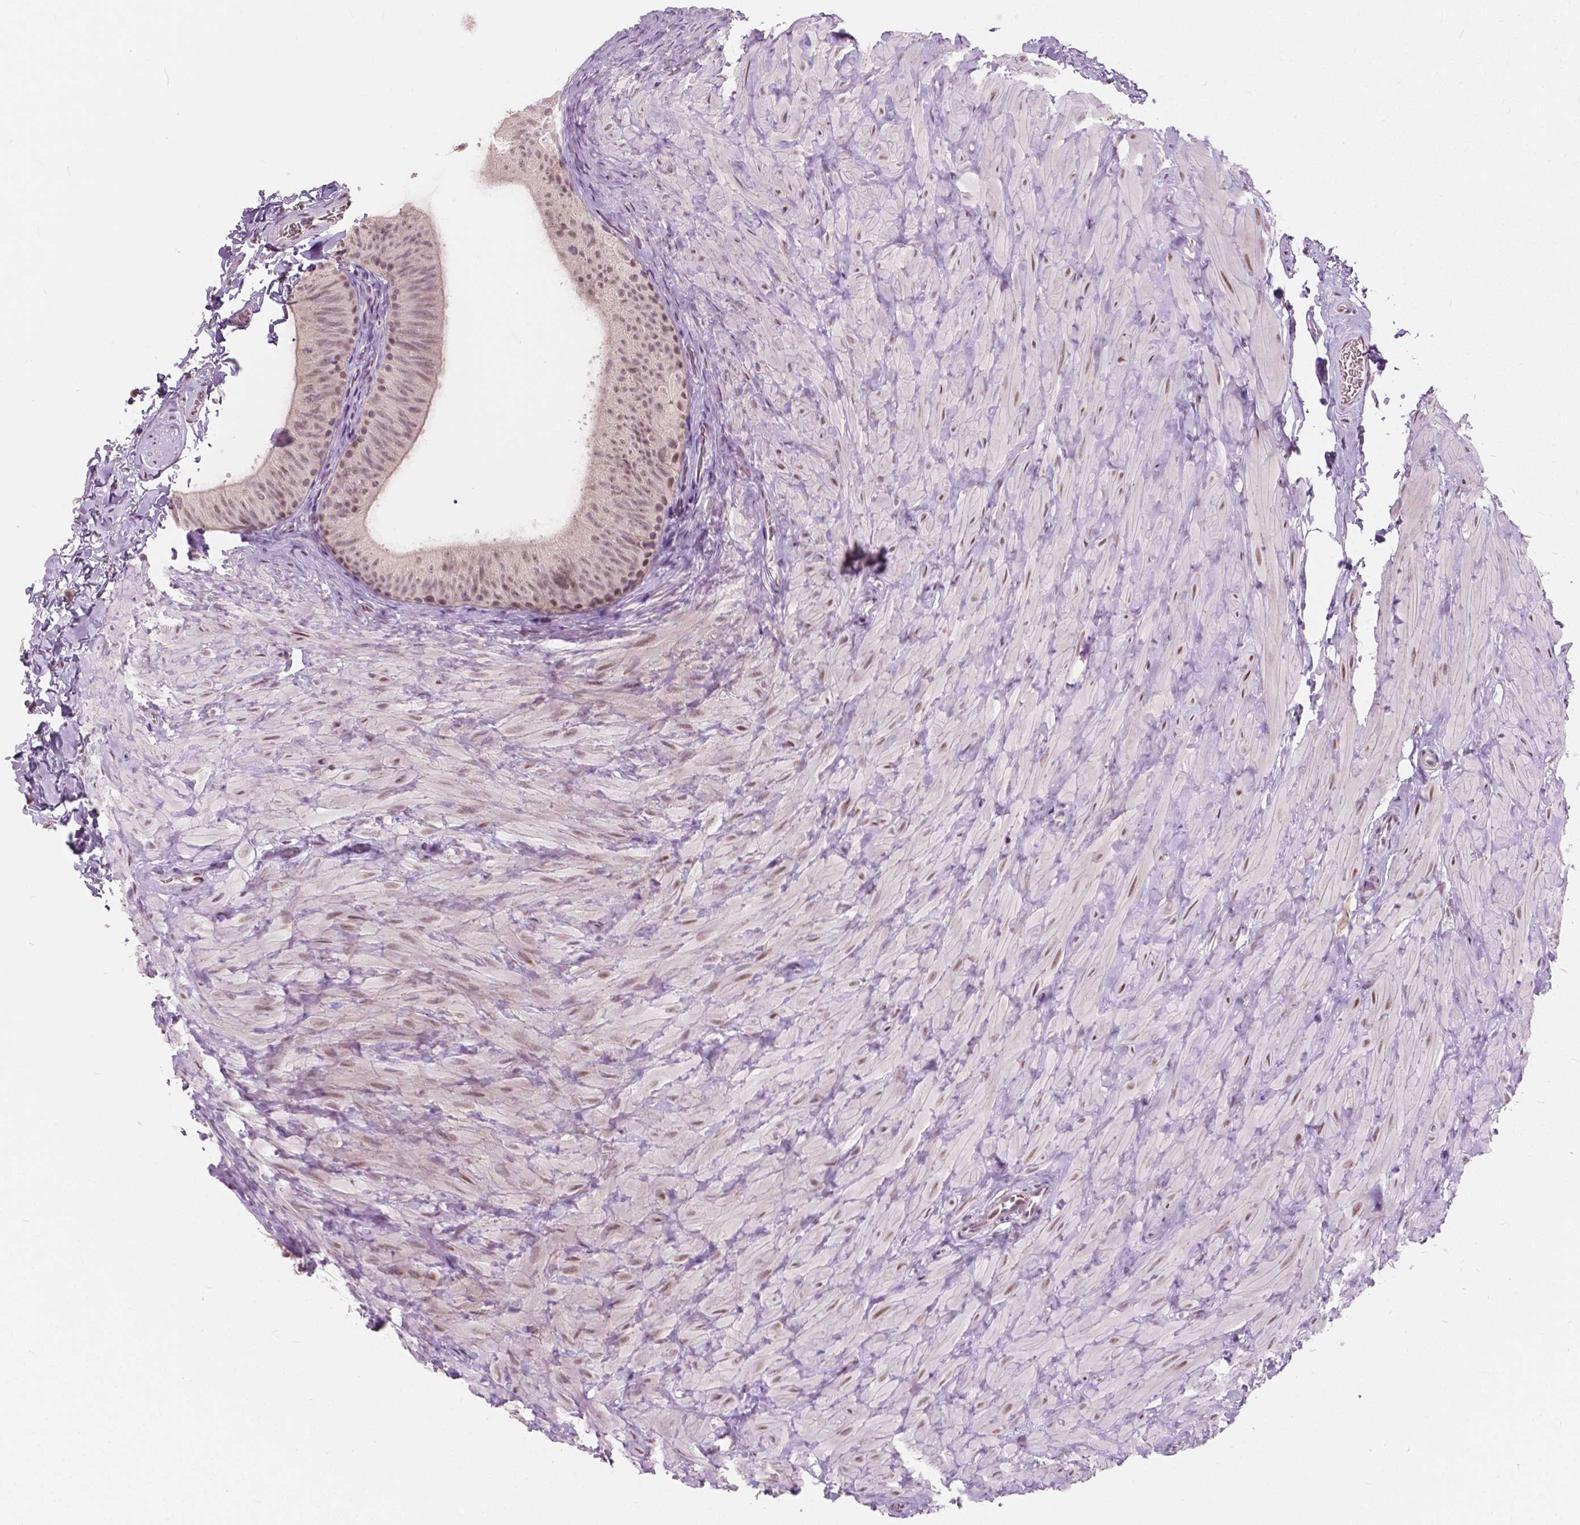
{"staining": {"intensity": "weak", "quantity": "25%-75%", "location": "nuclear"}, "tissue": "epididymis", "cell_type": "Glandular cells", "image_type": "normal", "snomed": [{"axis": "morphology", "description": "Normal tissue, NOS"}, {"axis": "topography", "description": "Epididymis, spermatic cord, NOS"}, {"axis": "topography", "description": "Epididymis"}], "caption": "Immunohistochemistry image of normal epididymis: human epididymis stained using immunohistochemistry displays low levels of weak protein expression localized specifically in the nuclear of glandular cells, appearing as a nuclear brown color.", "gene": "DLX6", "patient": {"sex": "male", "age": 31}}